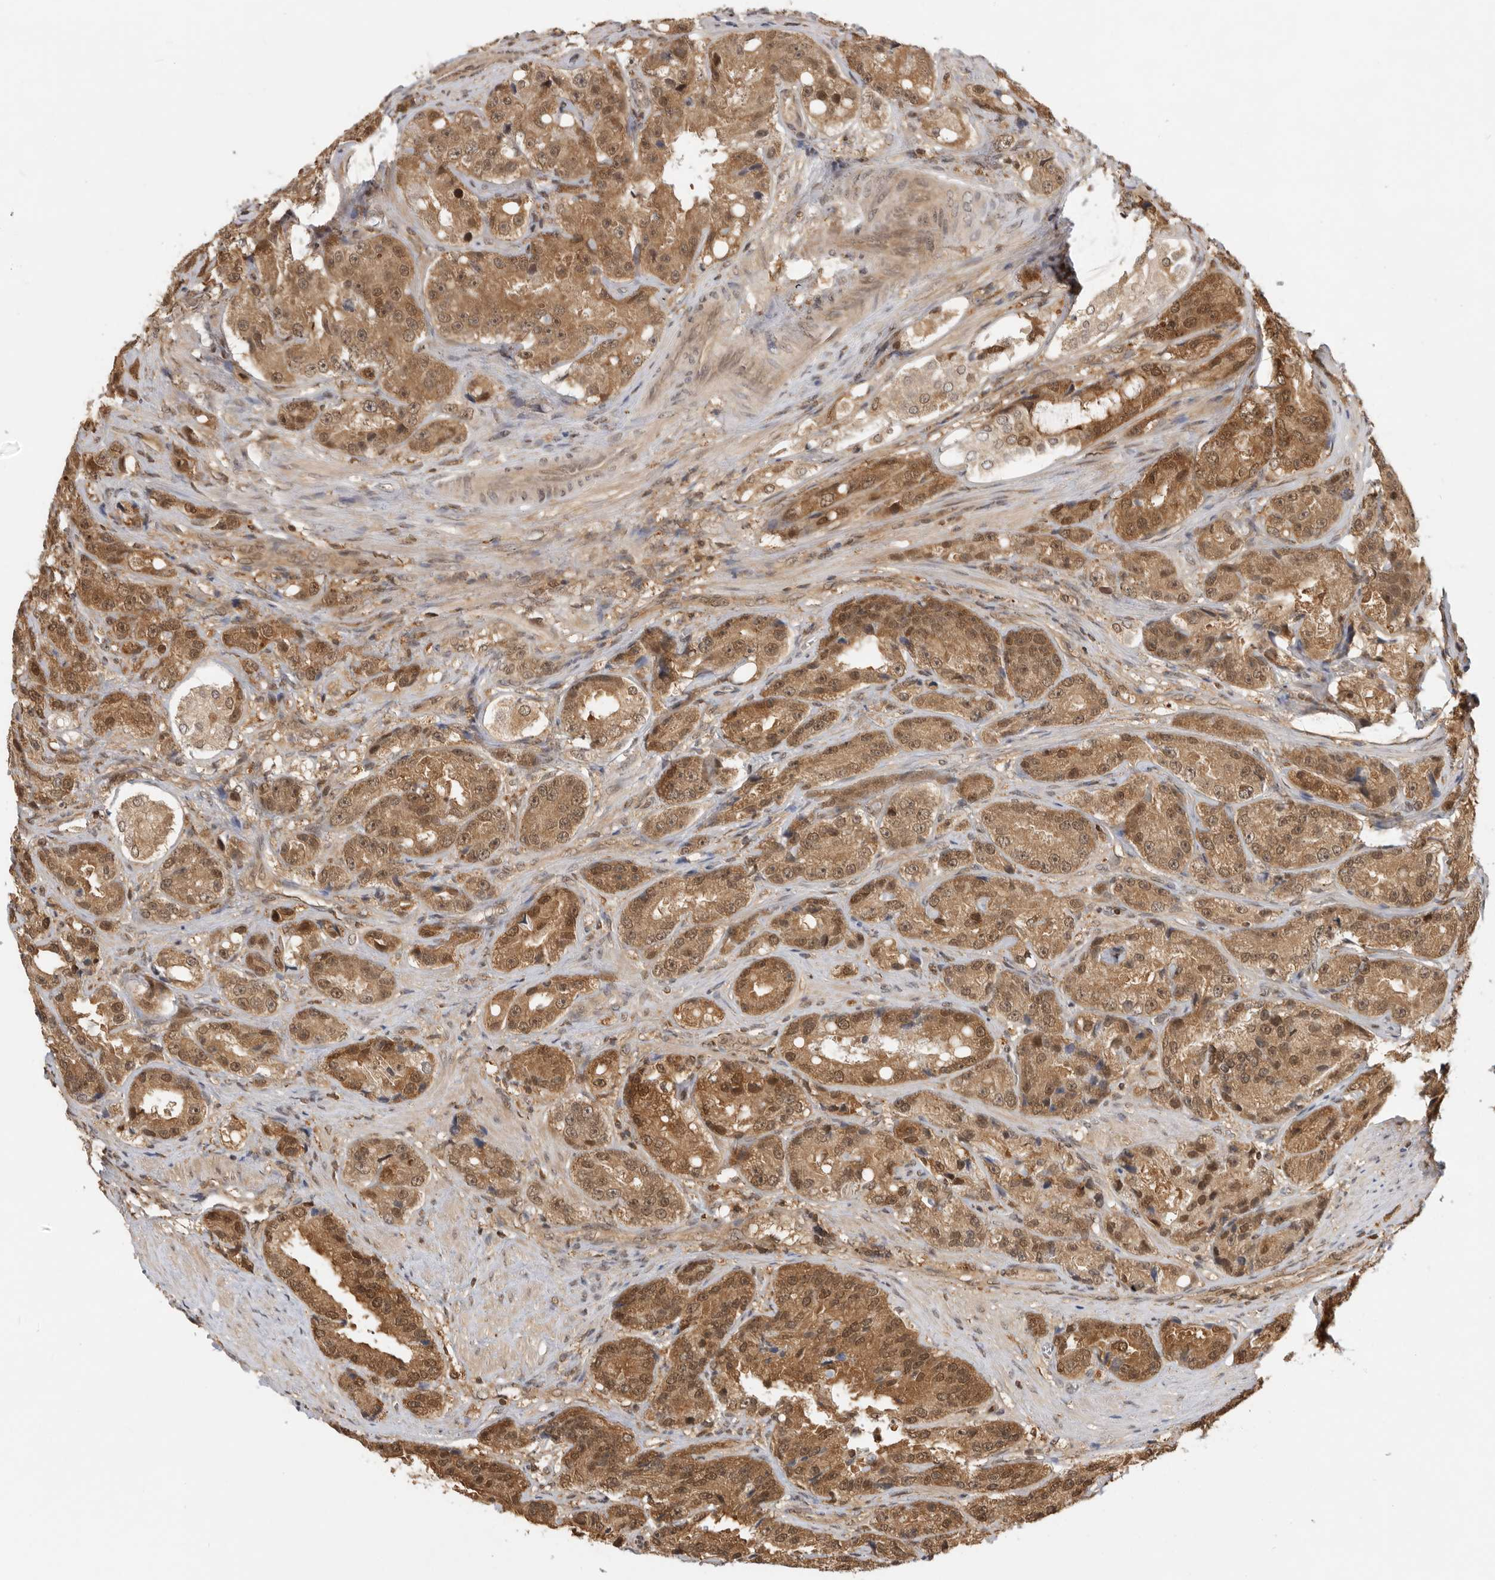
{"staining": {"intensity": "moderate", "quantity": ">75%", "location": "cytoplasmic/membranous,nuclear"}, "tissue": "prostate cancer", "cell_type": "Tumor cells", "image_type": "cancer", "snomed": [{"axis": "morphology", "description": "Adenocarcinoma, High grade"}, {"axis": "topography", "description": "Prostate"}], "caption": "A micrograph of human prostate cancer (adenocarcinoma (high-grade)) stained for a protein shows moderate cytoplasmic/membranous and nuclear brown staining in tumor cells.", "gene": "ADPRS", "patient": {"sex": "male", "age": 60}}